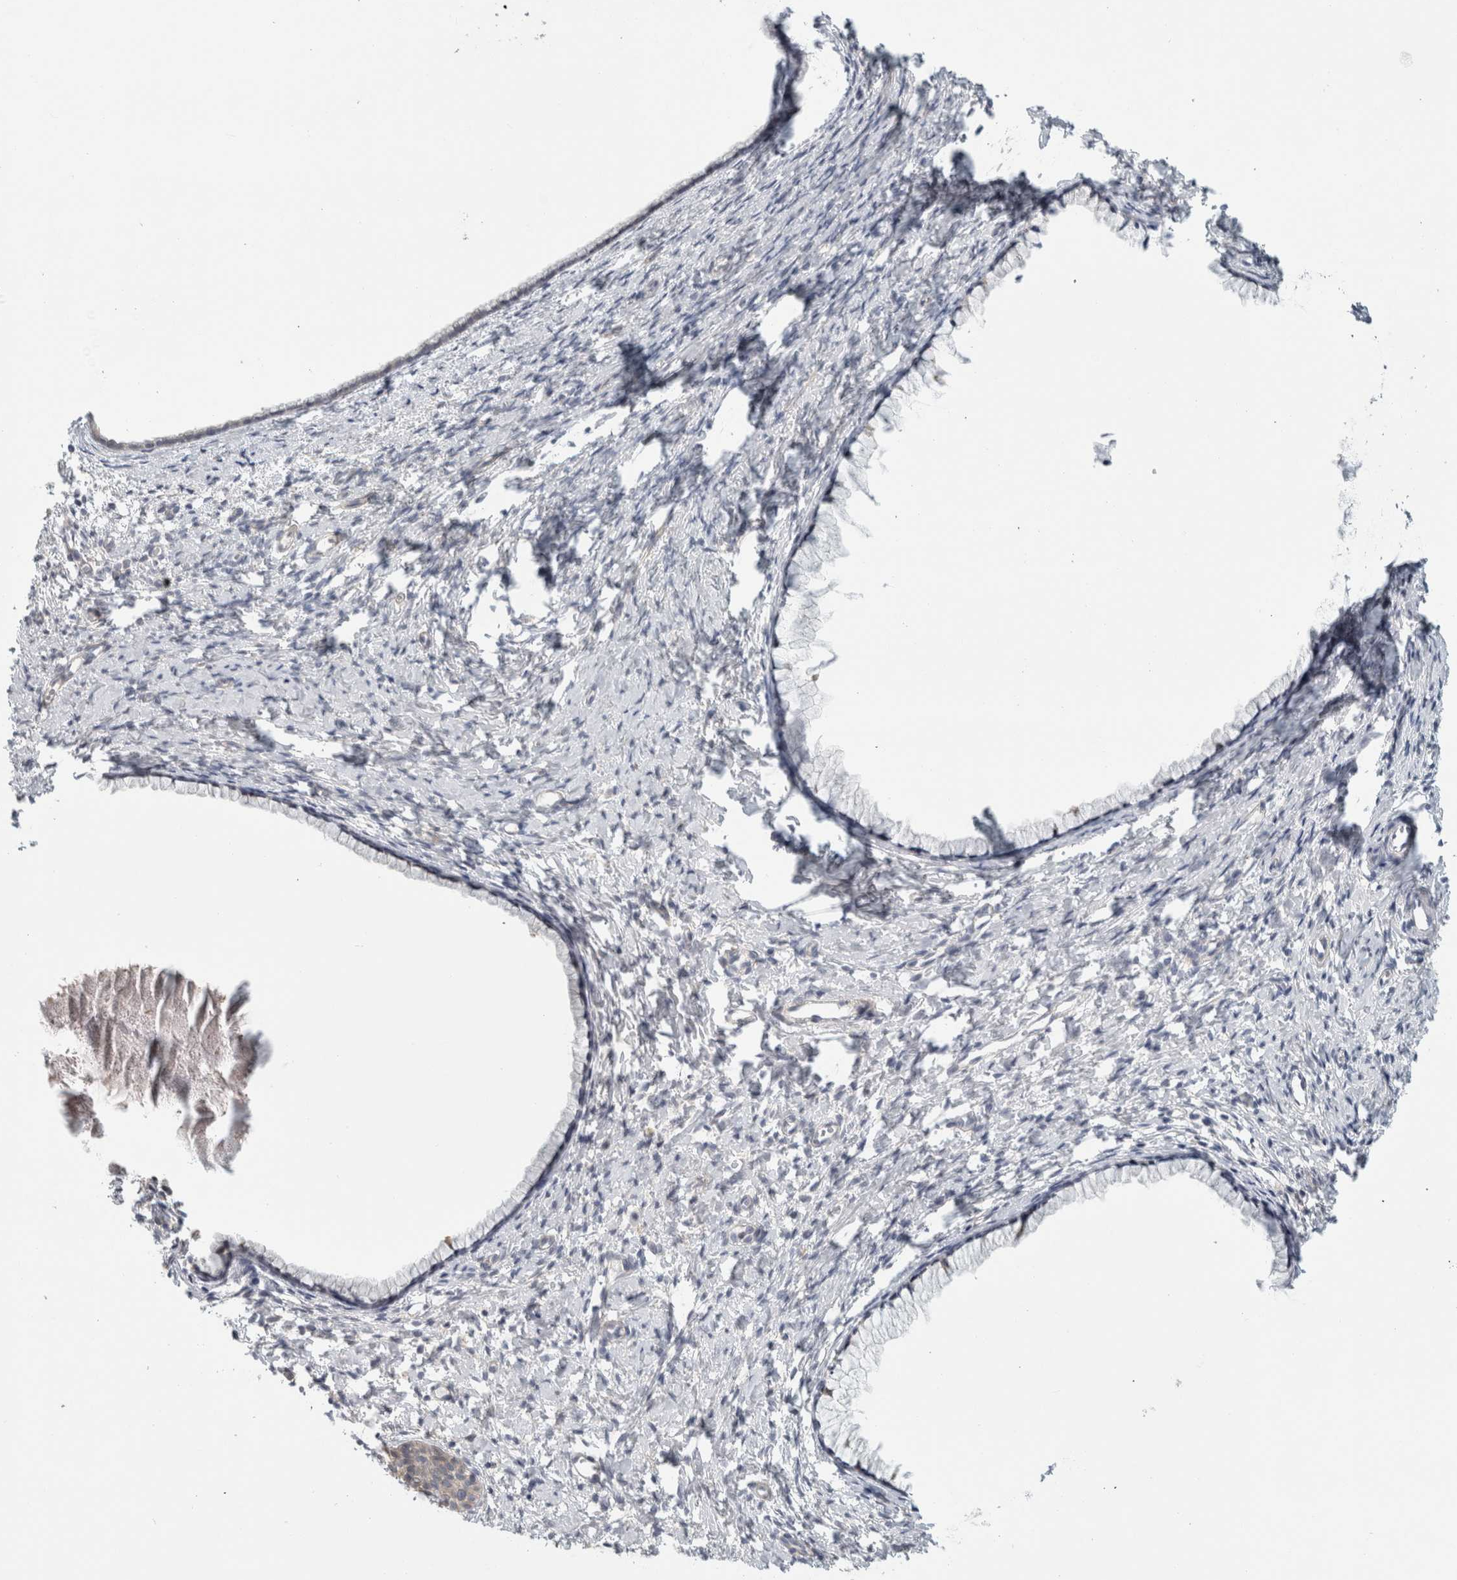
{"staining": {"intensity": "weak", "quantity": "<25%", "location": "cytoplasmic/membranous"}, "tissue": "cervix", "cell_type": "Glandular cells", "image_type": "normal", "snomed": [{"axis": "morphology", "description": "Normal tissue, NOS"}, {"axis": "topography", "description": "Cervix"}], "caption": "Human cervix stained for a protein using IHC reveals no expression in glandular cells.", "gene": "ZNF804B", "patient": {"sex": "female", "age": 75}}